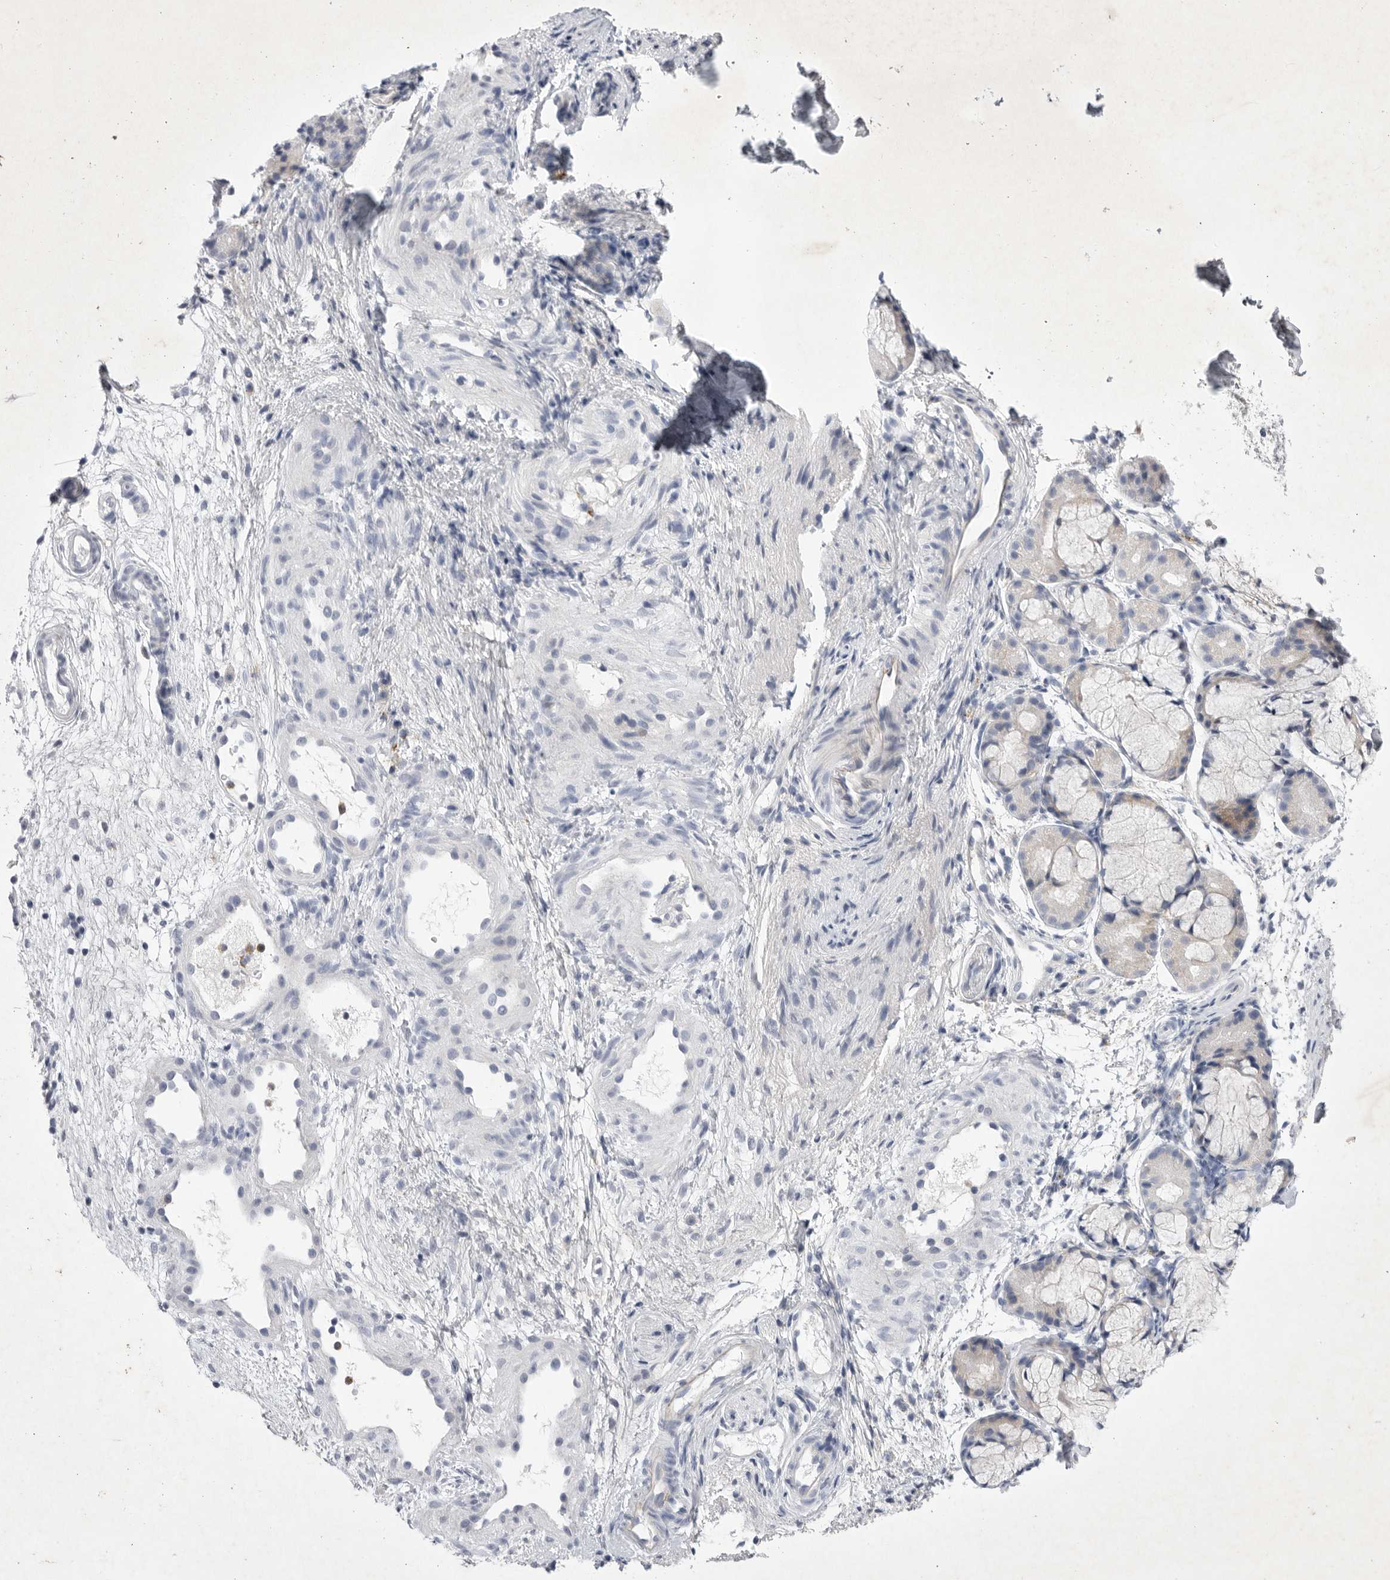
{"staining": {"intensity": "negative", "quantity": "none", "location": "none"}, "tissue": "nasopharynx", "cell_type": "Respiratory epithelial cells", "image_type": "normal", "snomed": [{"axis": "morphology", "description": "Normal tissue, NOS"}, {"axis": "morphology", "description": "Inflammation, NOS"}, {"axis": "topography", "description": "Nasopharynx"}], "caption": "Photomicrograph shows no significant protein positivity in respiratory epithelial cells of normal nasopharynx.", "gene": "SIGLEC10", "patient": {"sex": "female", "age": 19}}